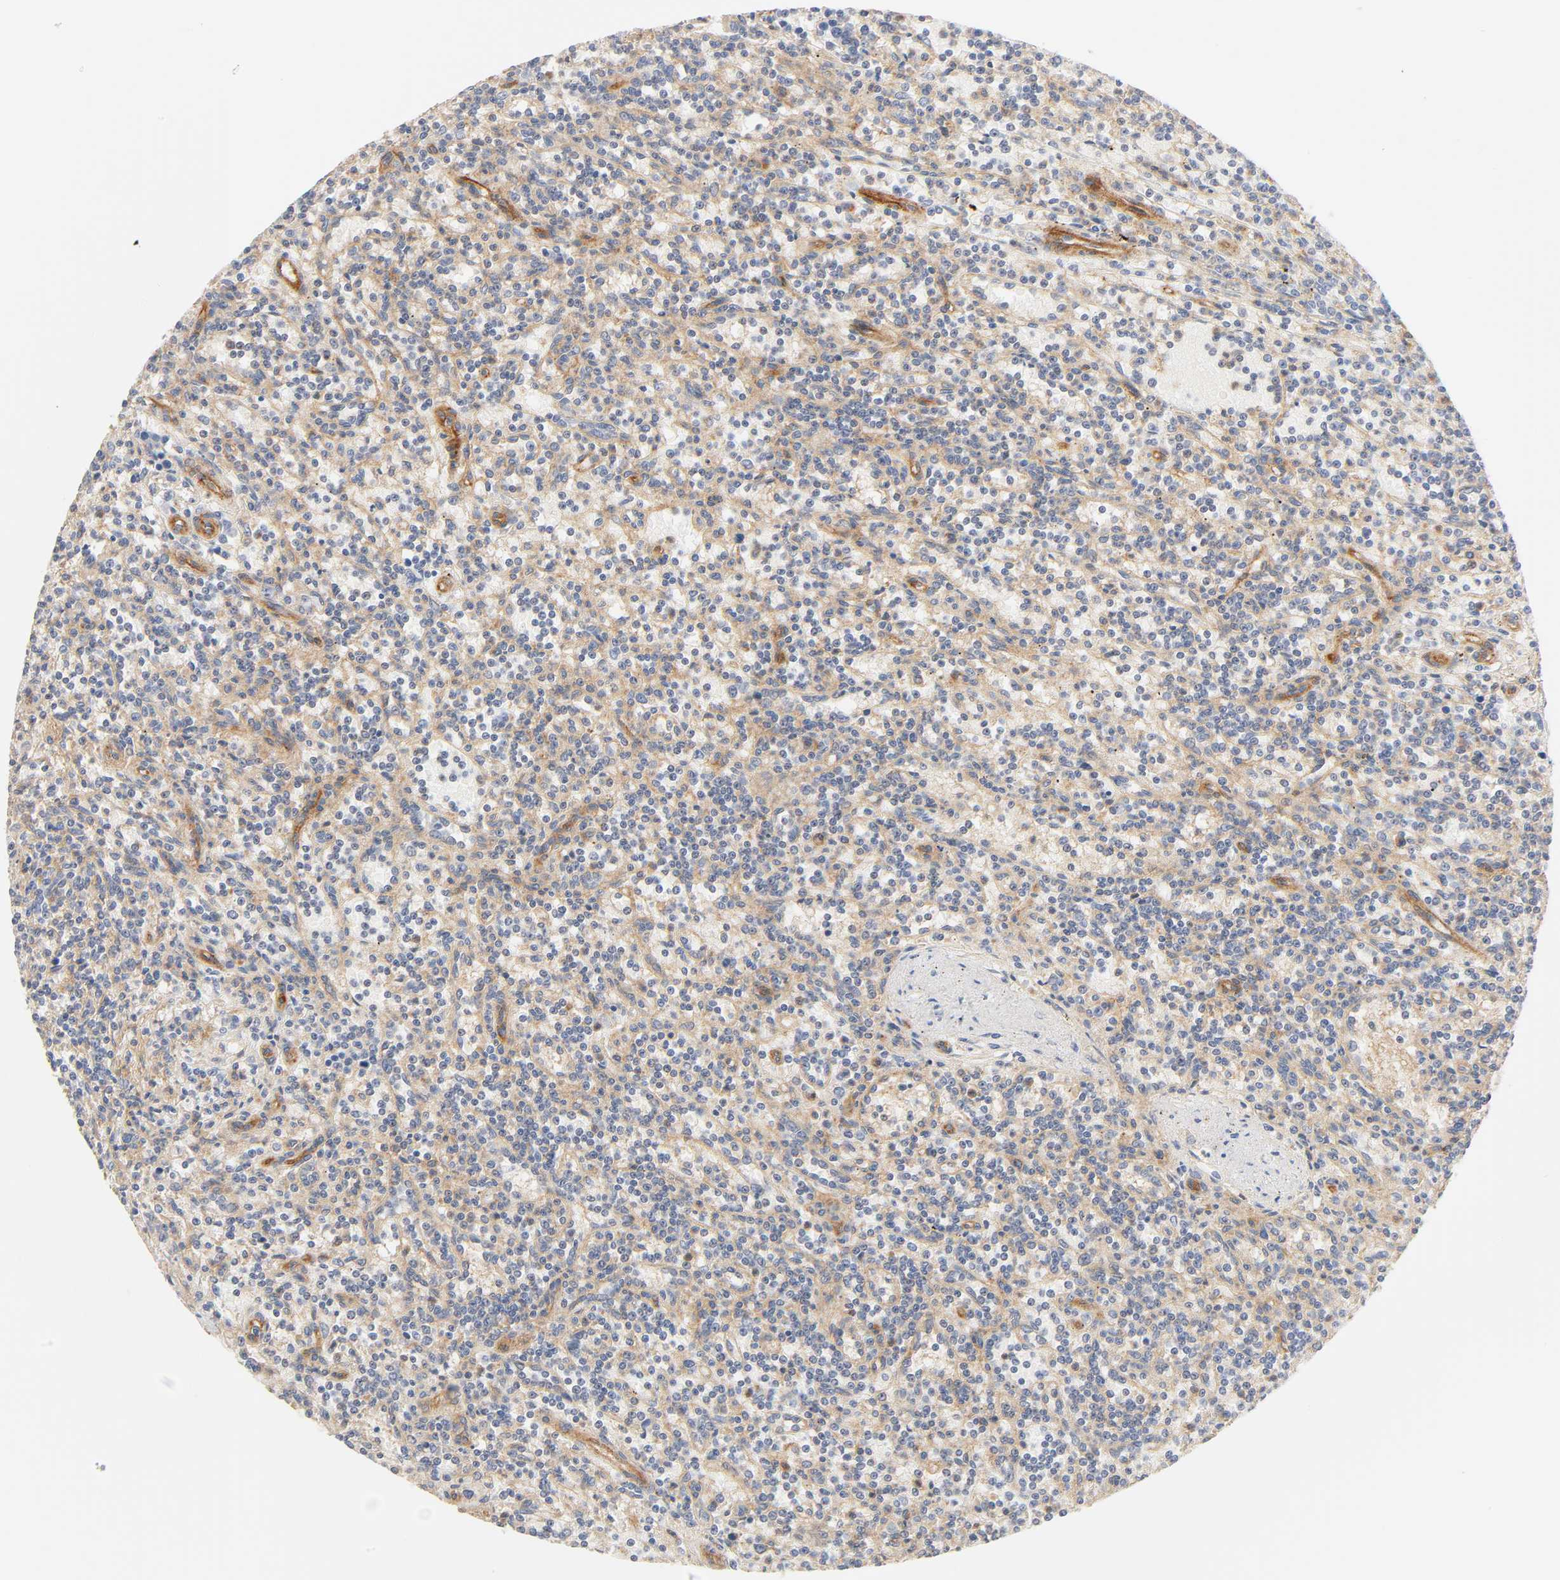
{"staining": {"intensity": "moderate", "quantity": "<25%", "location": "cytoplasmic/membranous"}, "tissue": "lymphoma", "cell_type": "Tumor cells", "image_type": "cancer", "snomed": [{"axis": "morphology", "description": "Malignant lymphoma, non-Hodgkin's type, Low grade"}, {"axis": "topography", "description": "Spleen"}], "caption": "Brown immunohistochemical staining in human lymphoma reveals moderate cytoplasmic/membranous staining in approximately <25% of tumor cells.", "gene": "PLD1", "patient": {"sex": "male", "age": 73}}